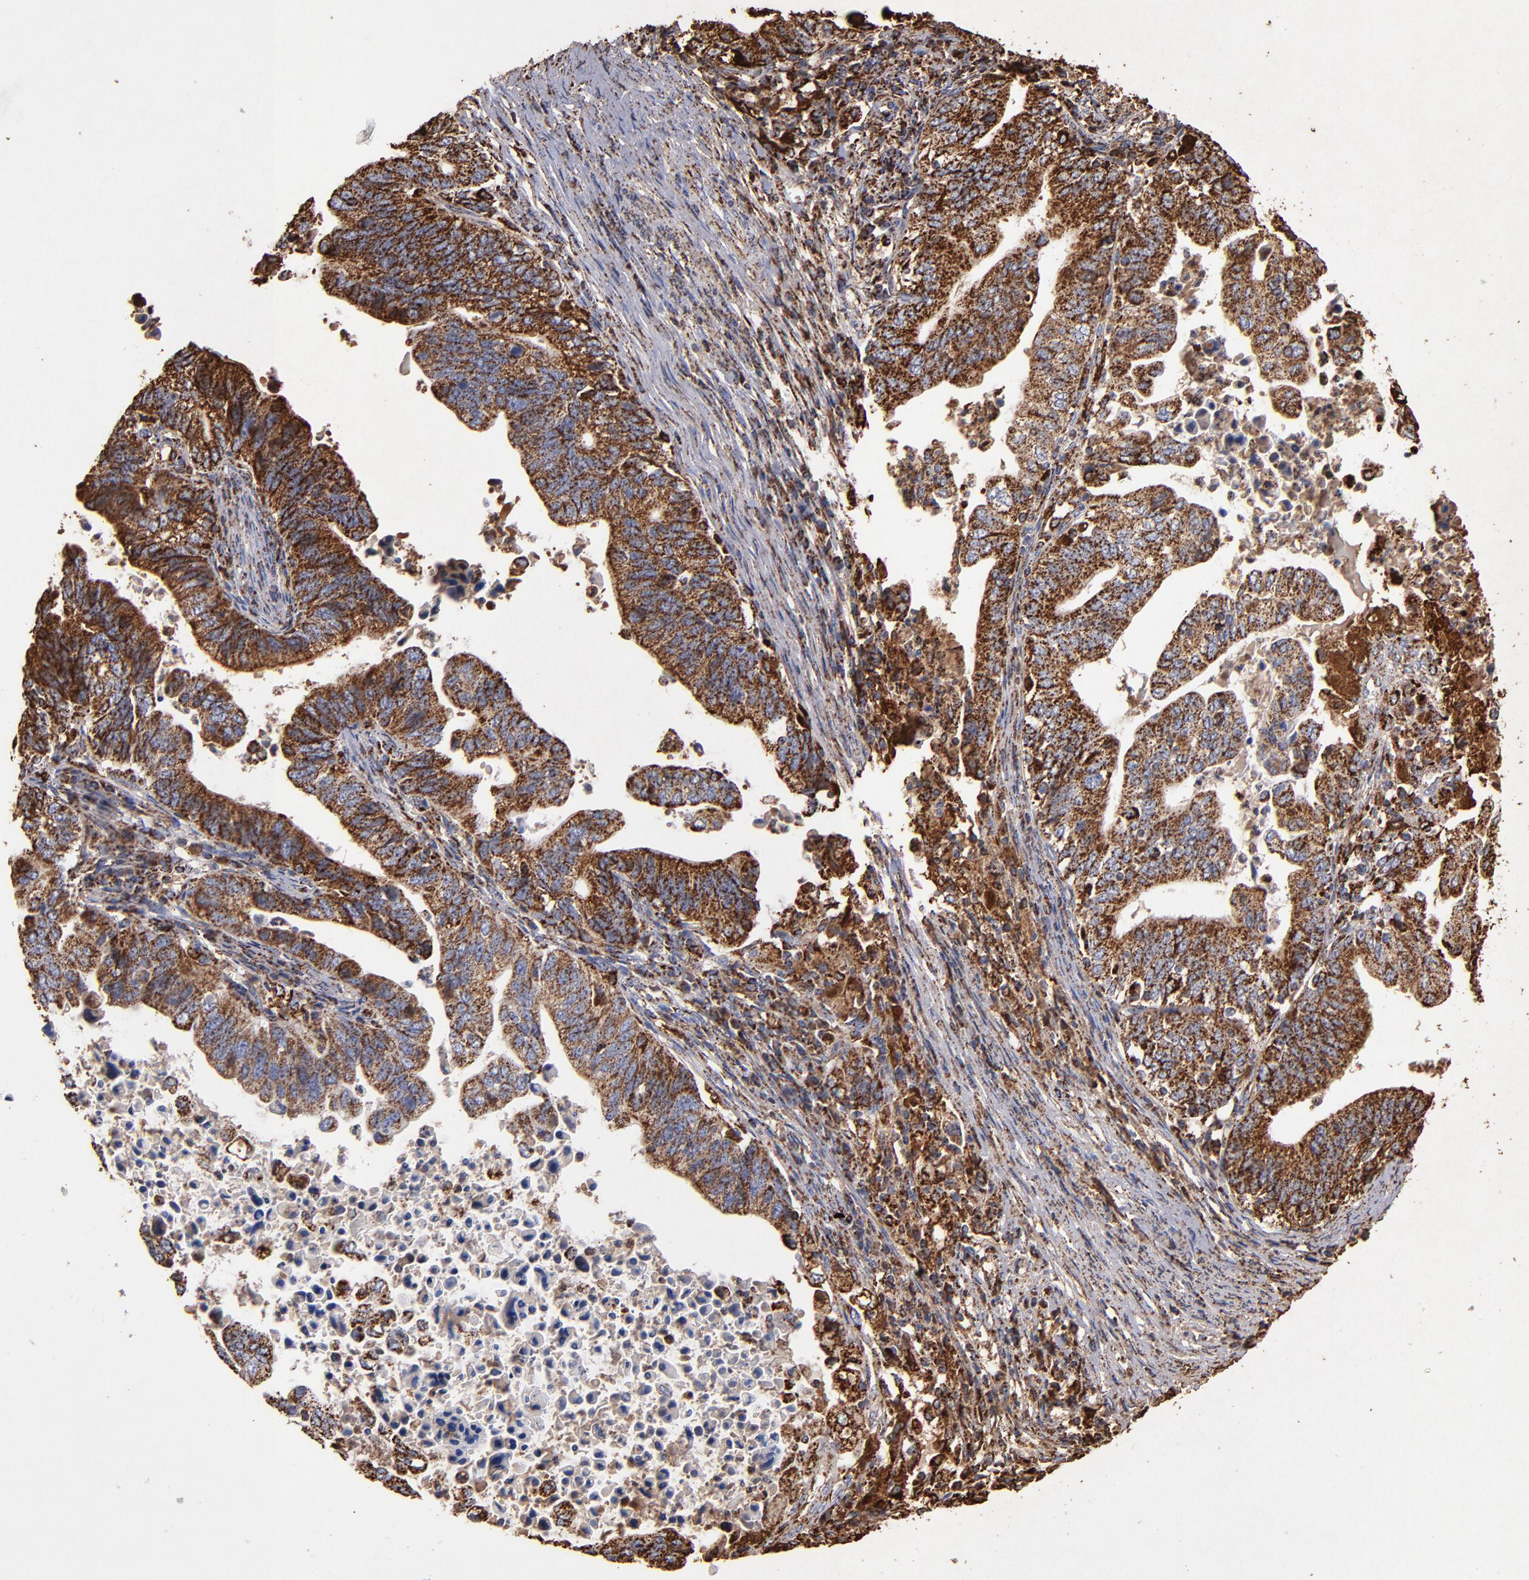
{"staining": {"intensity": "strong", "quantity": ">75%", "location": "cytoplasmic/membranous"}, "tissue": "stomach cancer", "cell_type": "Tumor cells", "image_type": "cancer", "snomed": [{"axis": "morphology", "description": "Adenocarcinoma, NOS"}, {"axis": "topography", "description": "Stomach, upper"}], "caption": "The photomicrograph reveals a brown stain indicating the presence of a protein in the cytoplasmic/membranous of tumor cells in adenocarcinoma (stomach).", "gene": "SOD2", "patient": {"sex": "female", "age": 50}}